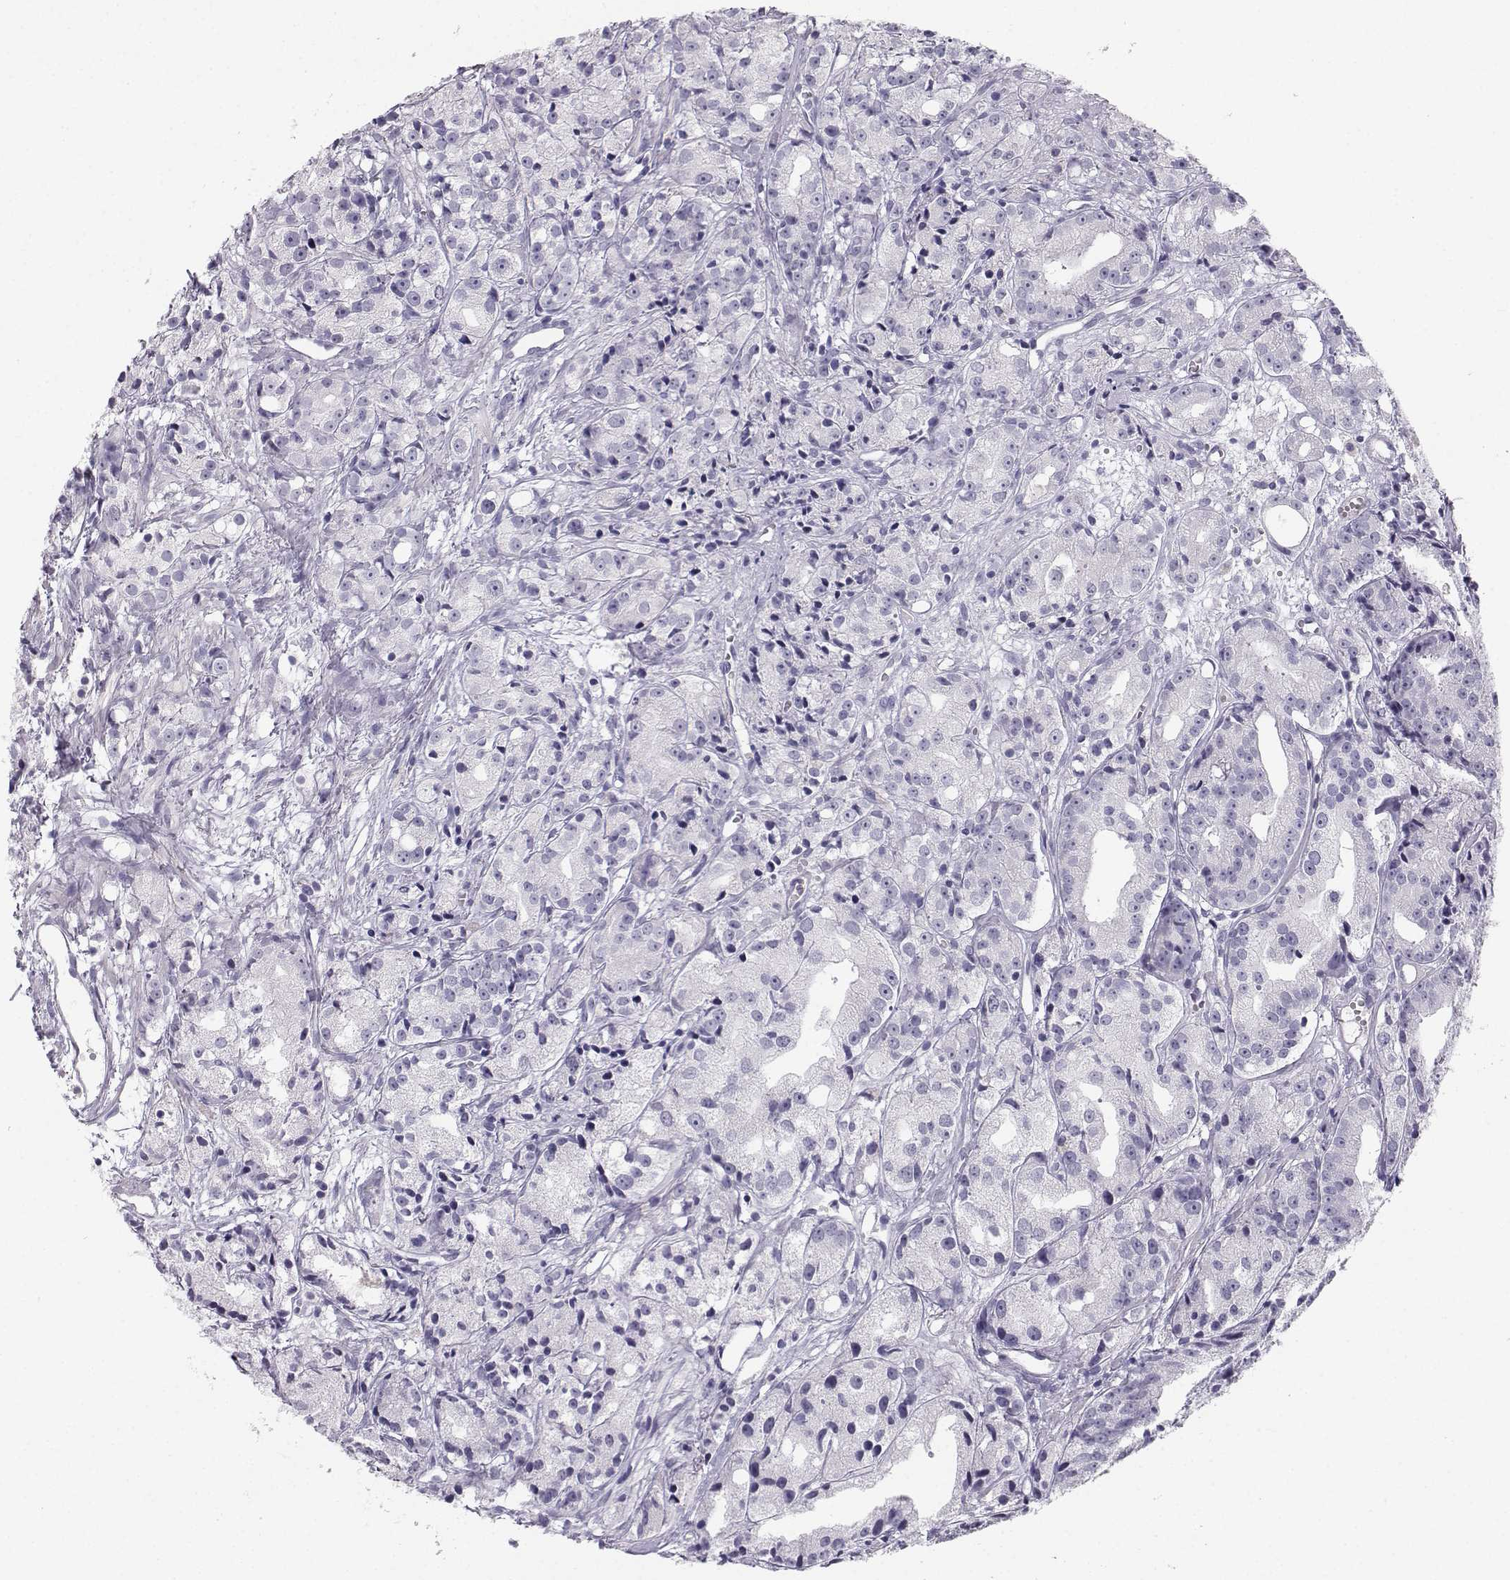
{"staining": {"intensity": "negative", "quantity": "none", "location": "none"}, "tissue": "prostate cancer", "cell_type": "Tumor cells", "image_type": "cancer", "snomed": [{"axis": "morphology", "description": "Adenocarcinoma, Medium grade"}, {"axis": "topography", "description": "Prostate"}], "caption": "There is no significant expression in tumor cells of prostate cancer (medium-grade adenocarcinoma). (DAB (3,3'-diaminobenzidine) immunohistochemistry visualized using brightfield microscopy, high magnification).", "gene": "SYCE1", "patient": {"sex": "male", "age": 74}}